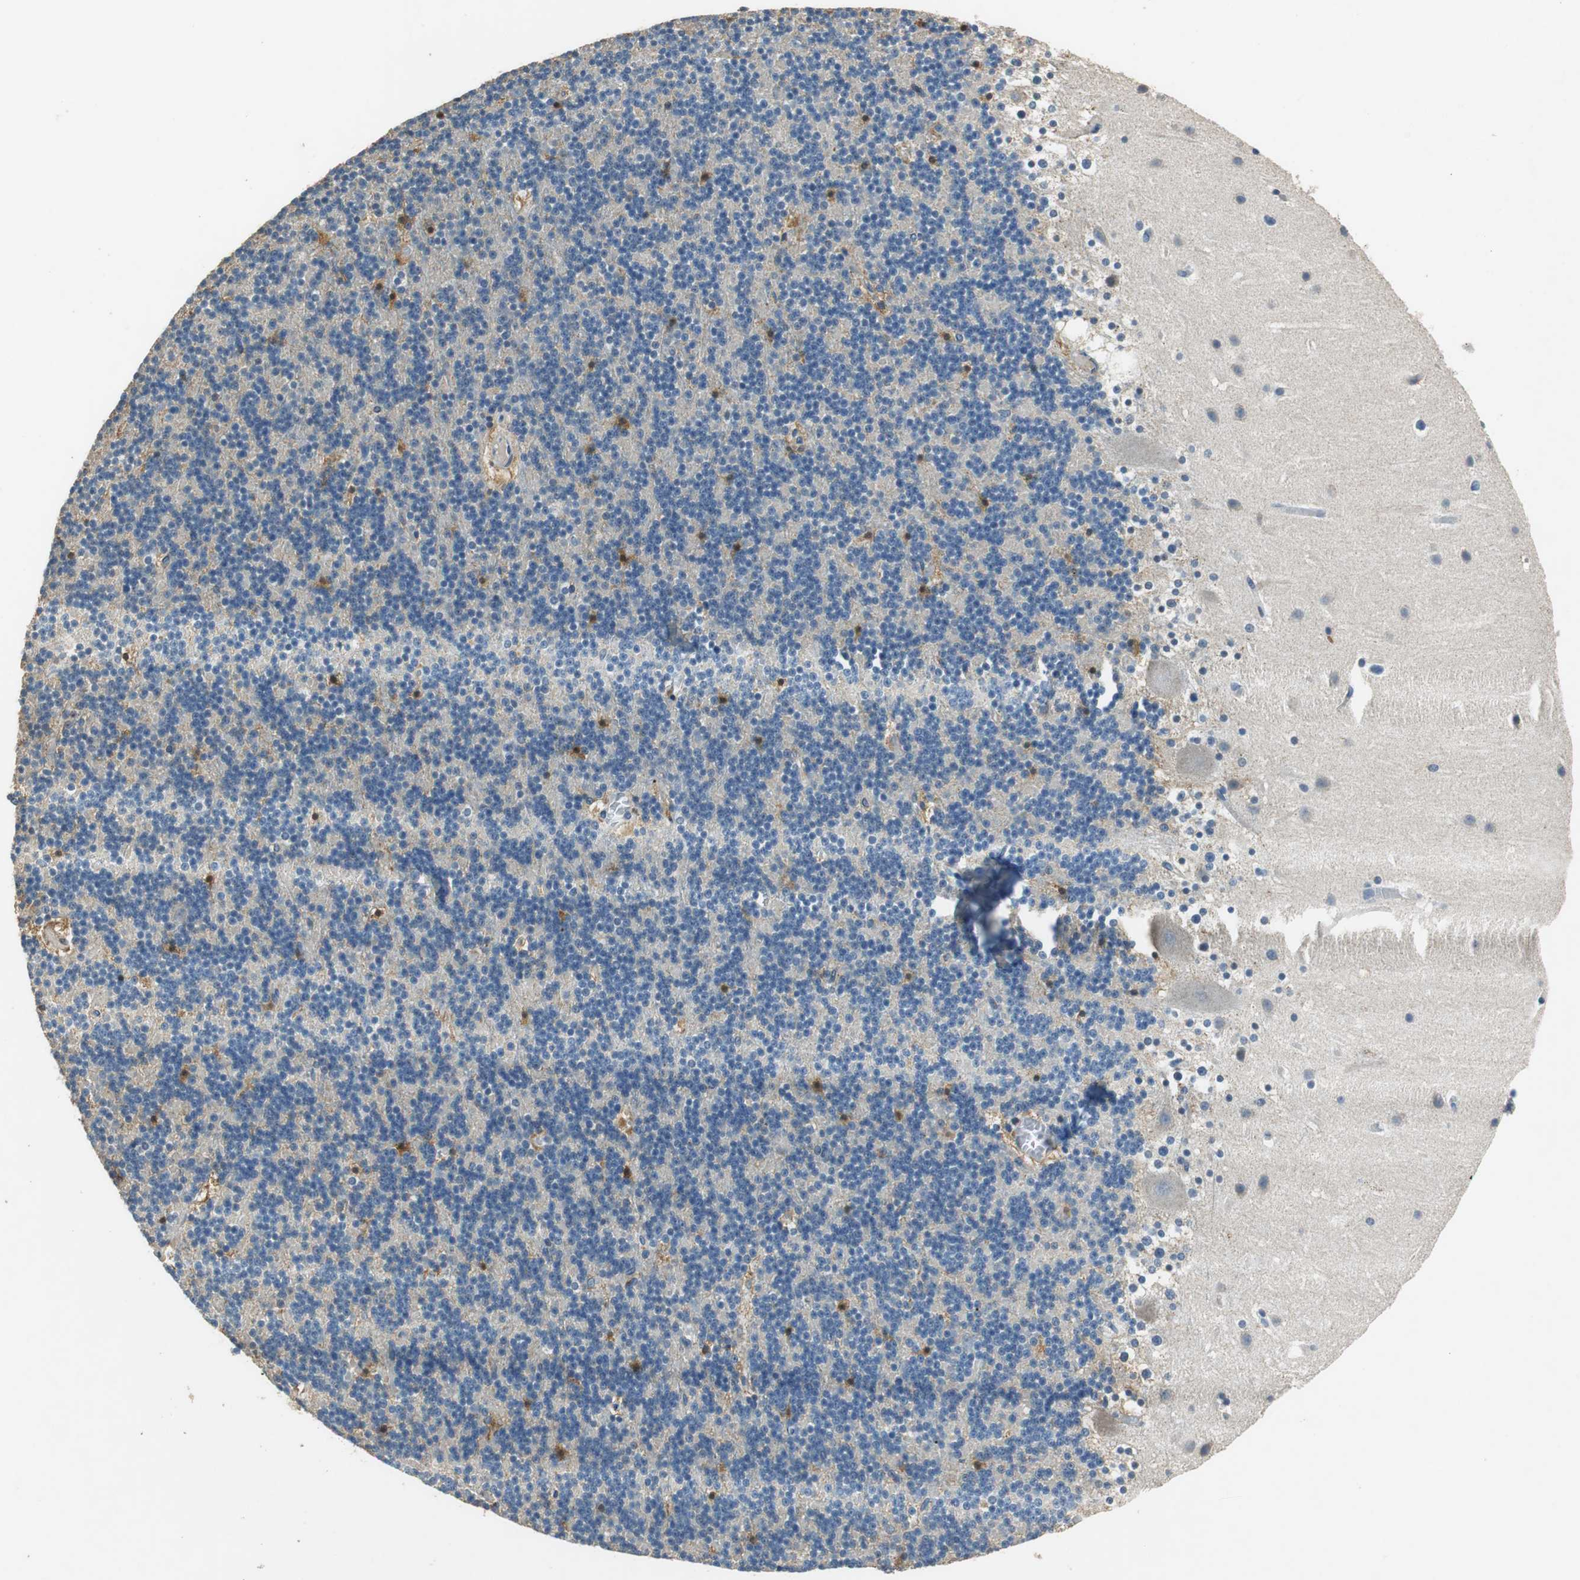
{"staining": {"intensity": "negative", "quantity": "none", "location": "none"}, "tissue": "cerebellum", "cell_type": "Cells in granular layer", "image_type": "normal", "snomed": [{"axis": "morphology", "description": "Normal tissue, NOS"}, {"axis": "topography", "description": "Cerebellum"}], "caption": "Immunohistochemistry image of benign human cerebellum stained for a protein (brown), which reveals no positivity in cells in granular layer. (DAB (3,3'-diaminobenzidine) immunohistochemistry (IHC) with hematoxylin counter stain).", "gene": "ALDH4A1", "patient": {"sex": "male", "age": 45}}